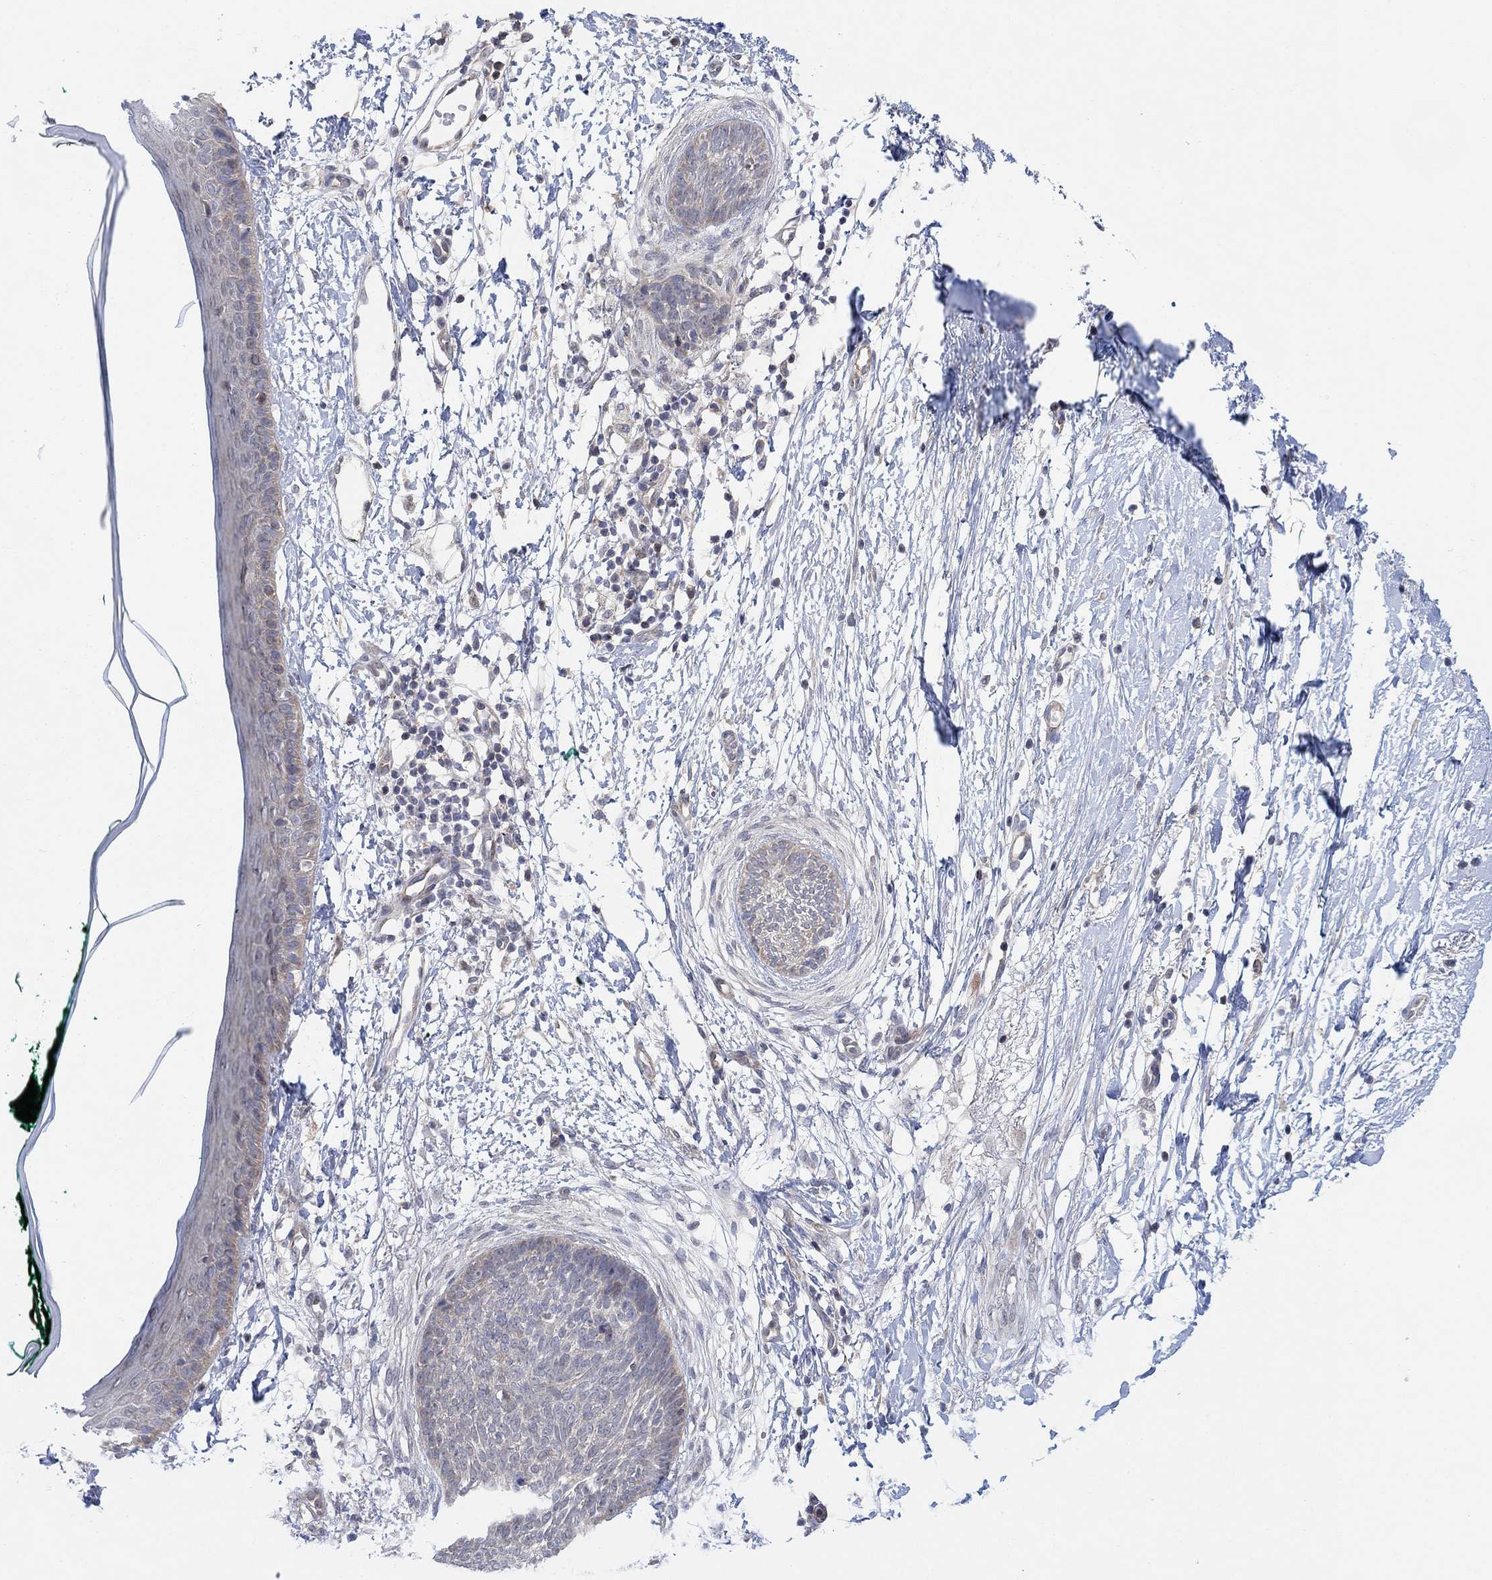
{"staining": {"intensity": "negative", "quantity": "none", "location": "none"}, "tissue": "skin cancer", "cell_type": "Tumor cells", "image_type": "cancer", "snomed": [{"axis": "morphology", "description": "Normal tissue, NOS"}, {"axis": "morphology", "description": "Basal cell carcinoma"}, {"axis": "topography", "description": "Skin"}], "caption": "Basal cell carcinoma (skin) was stained to show a protein in brown. There is no significant staining in tumor cells.", "gene": "CNTF", "patient": {"sex": "male", "age": 84}}